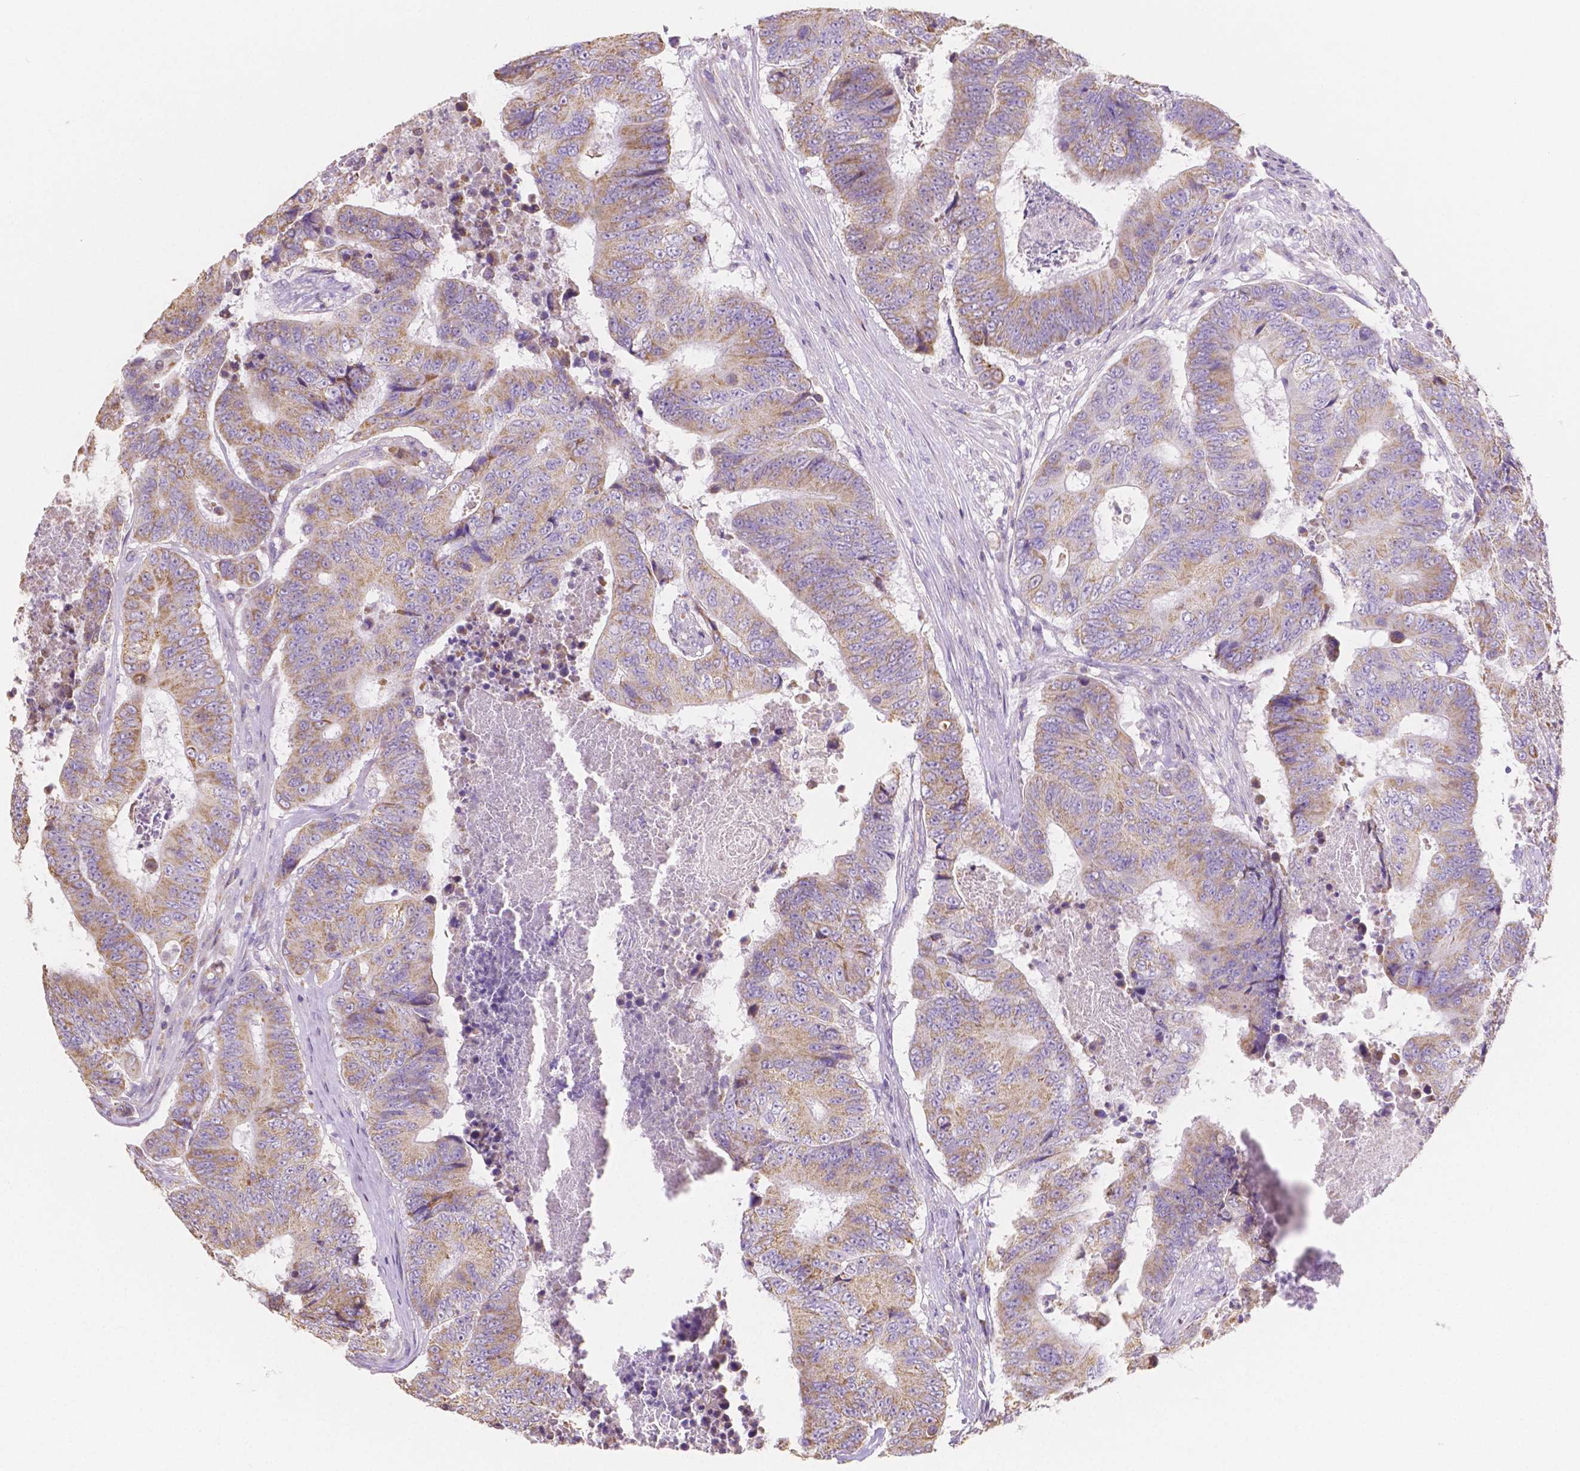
{"staining": {"intensity": "weak", "quantity": ">75%", "location": "cytoplasmic/membranous"}, "tissue": "colorectal cancer", "cell_type": "Tumor cells", "image_type": "cancer", "snomed": [{"axis": "morphology", "description": "Adenocarcinoma, NOS"}, {"axis": "topography", "description": "Colon"}], "caption": "Immunohistochemistry (IHC) photomicrograph of human colorectal cancer stained for a protein (brown), which reveals low levels of weak cytoplasmic/membranous positivity in about >75% of tumor cells.", "gene": "TMEM130", "patient": {"sex": "female", "age": 48}}